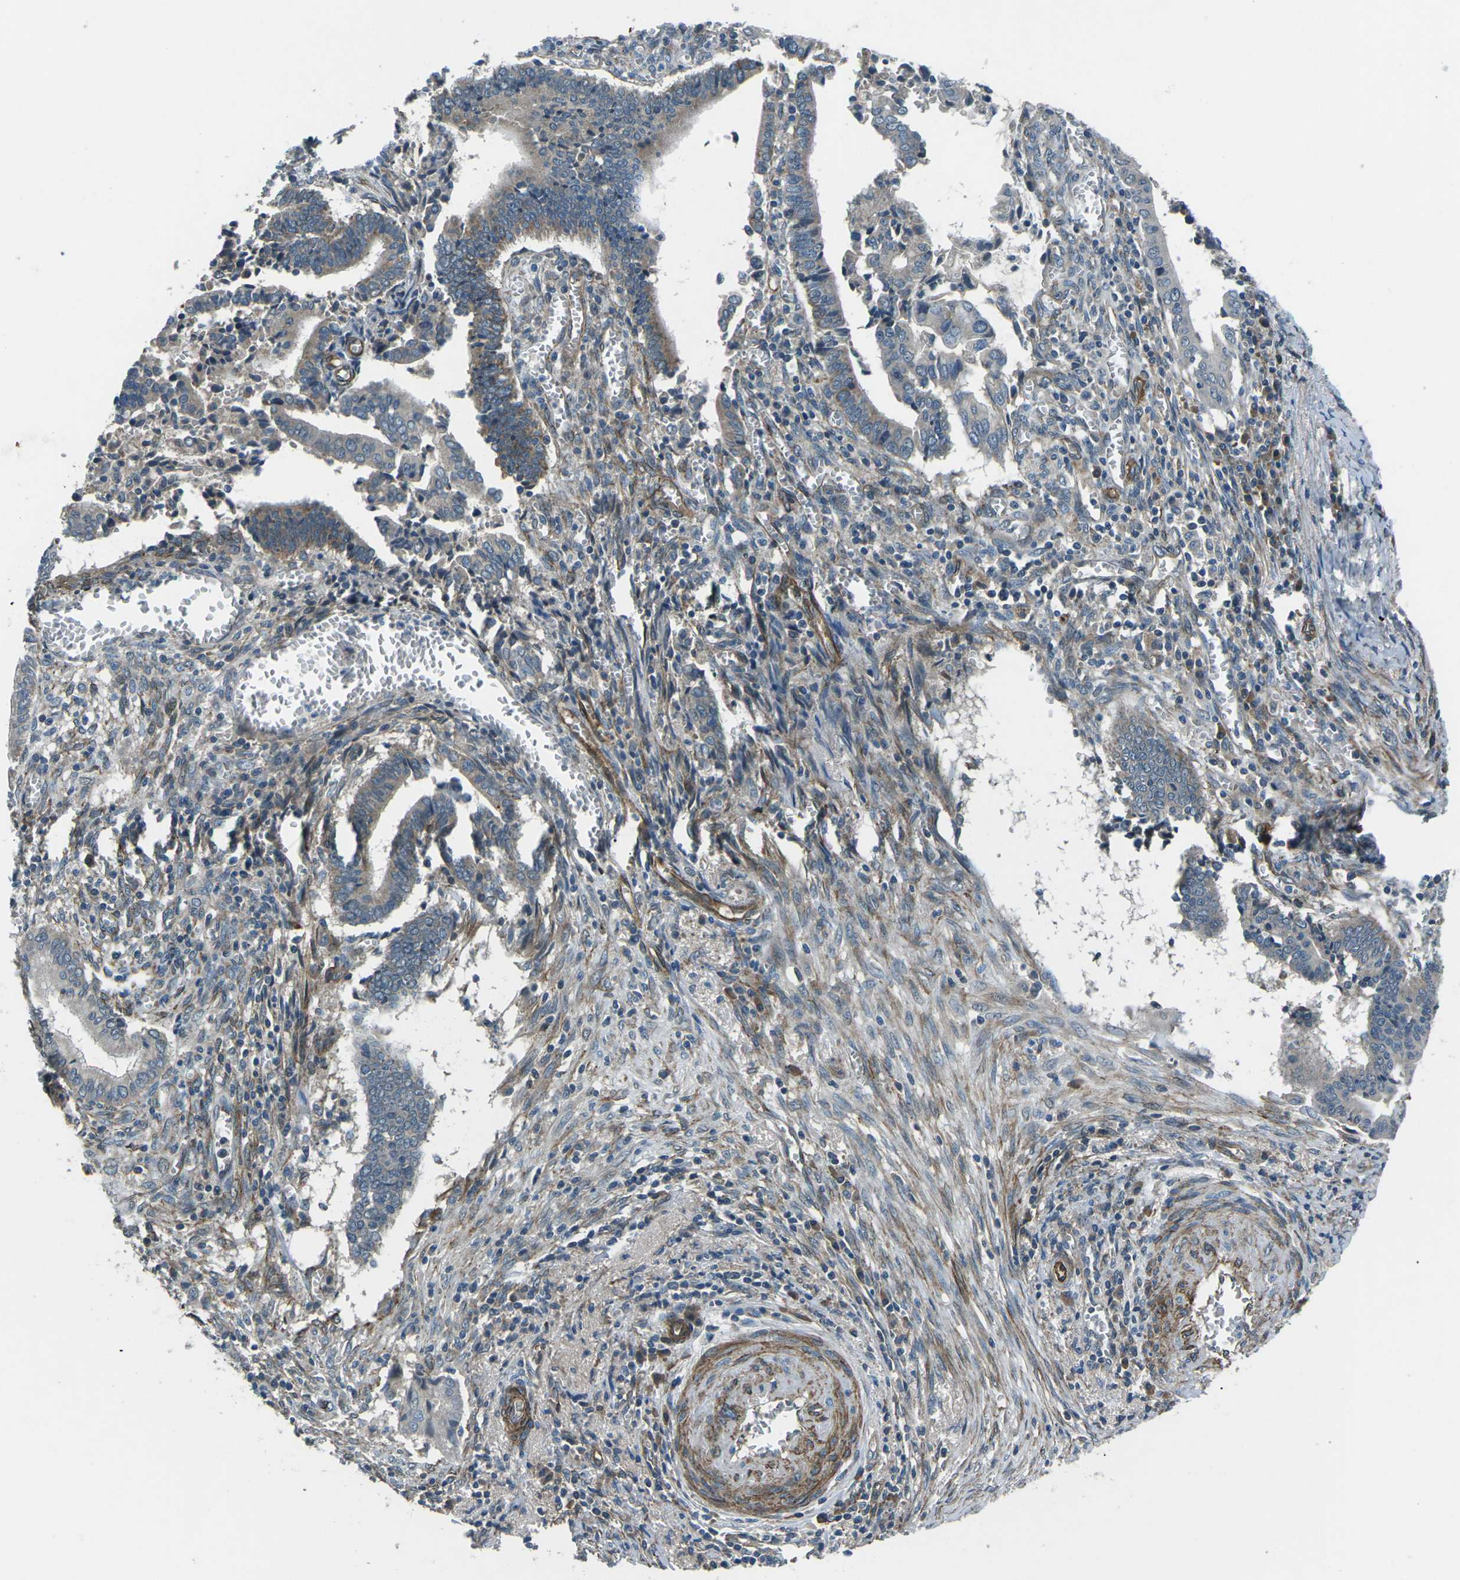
{"staining": {"intensity": "weak", "quantity": "25%-75%", "location": "cytoplasmic/membranous"}, "tissue": "cervical cancer", "cell_type": "Tumor cells", "image_type": "cancer", "snomed": [{"axis": "morphology", "description": "Adenocarcinoma, NOS"}, {"axis": "topography", "description": "Cervix"}], "caption": "Approximately 25%-75% of tumor cells in human adenocarcinoma (cervical) display weak cytoplasmic/membranous protein positivity as visualized by brown immunohistochemical staining.", "gene": "AFAP1", "patient": {"sex": "female", "age": 44}}